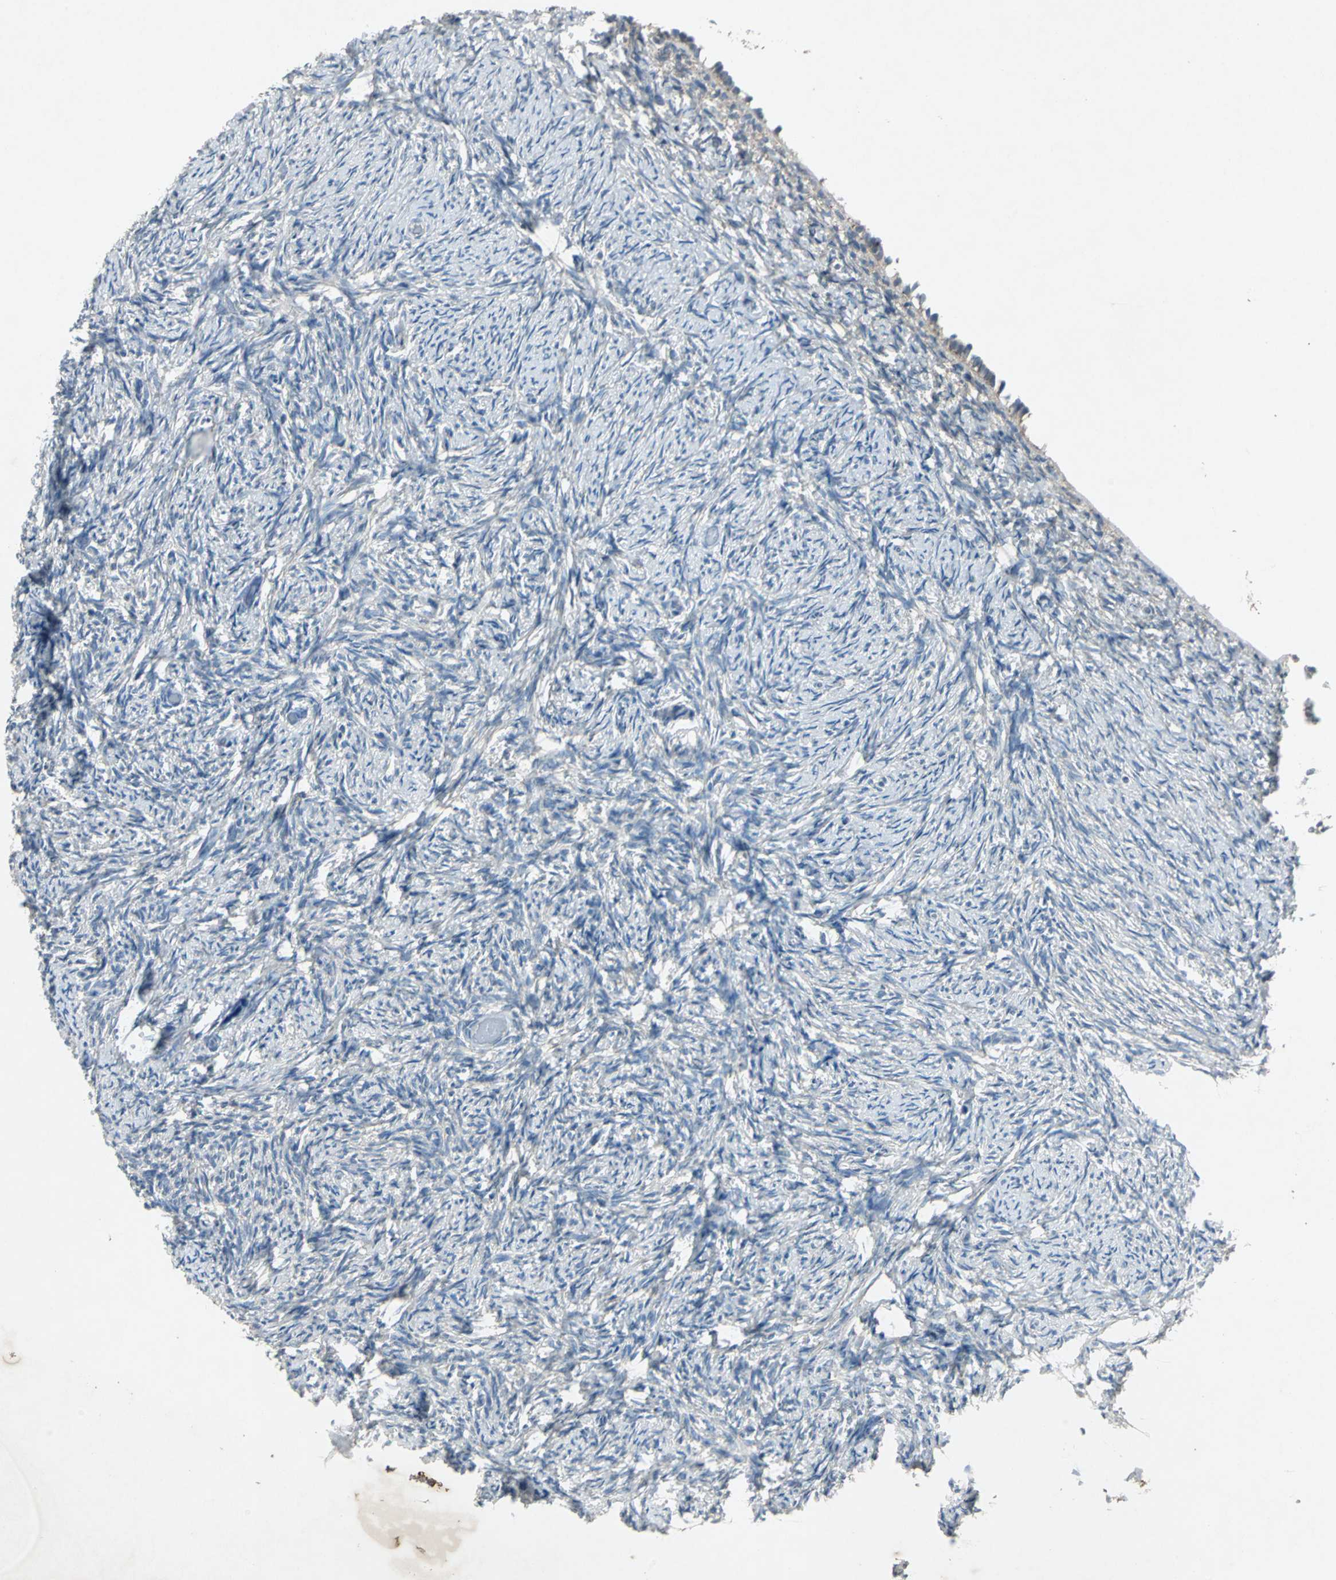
{"staining": {"intensity": "negative", "quantity": "none", "location": "none"}, "tissue": "ovary", "cell_type": "Ovarian stroma cells", "image_type": "normal", "snomed": [{"axis": "morphology", "description": "Normal tissue, NOS"}, {"axis": "topography", "description": "Ovary"}], "caption": "High power microscopy image of an IHC photomicrograph of benign ovary, revealing no significant expression in ovarian stroma cells. The staining is performed using DAB brown chromogen with nuclei counter-stained in using hematoxylin.", "gene": "SLC2A13", "patient": {"sex": "female", "age": 60}}